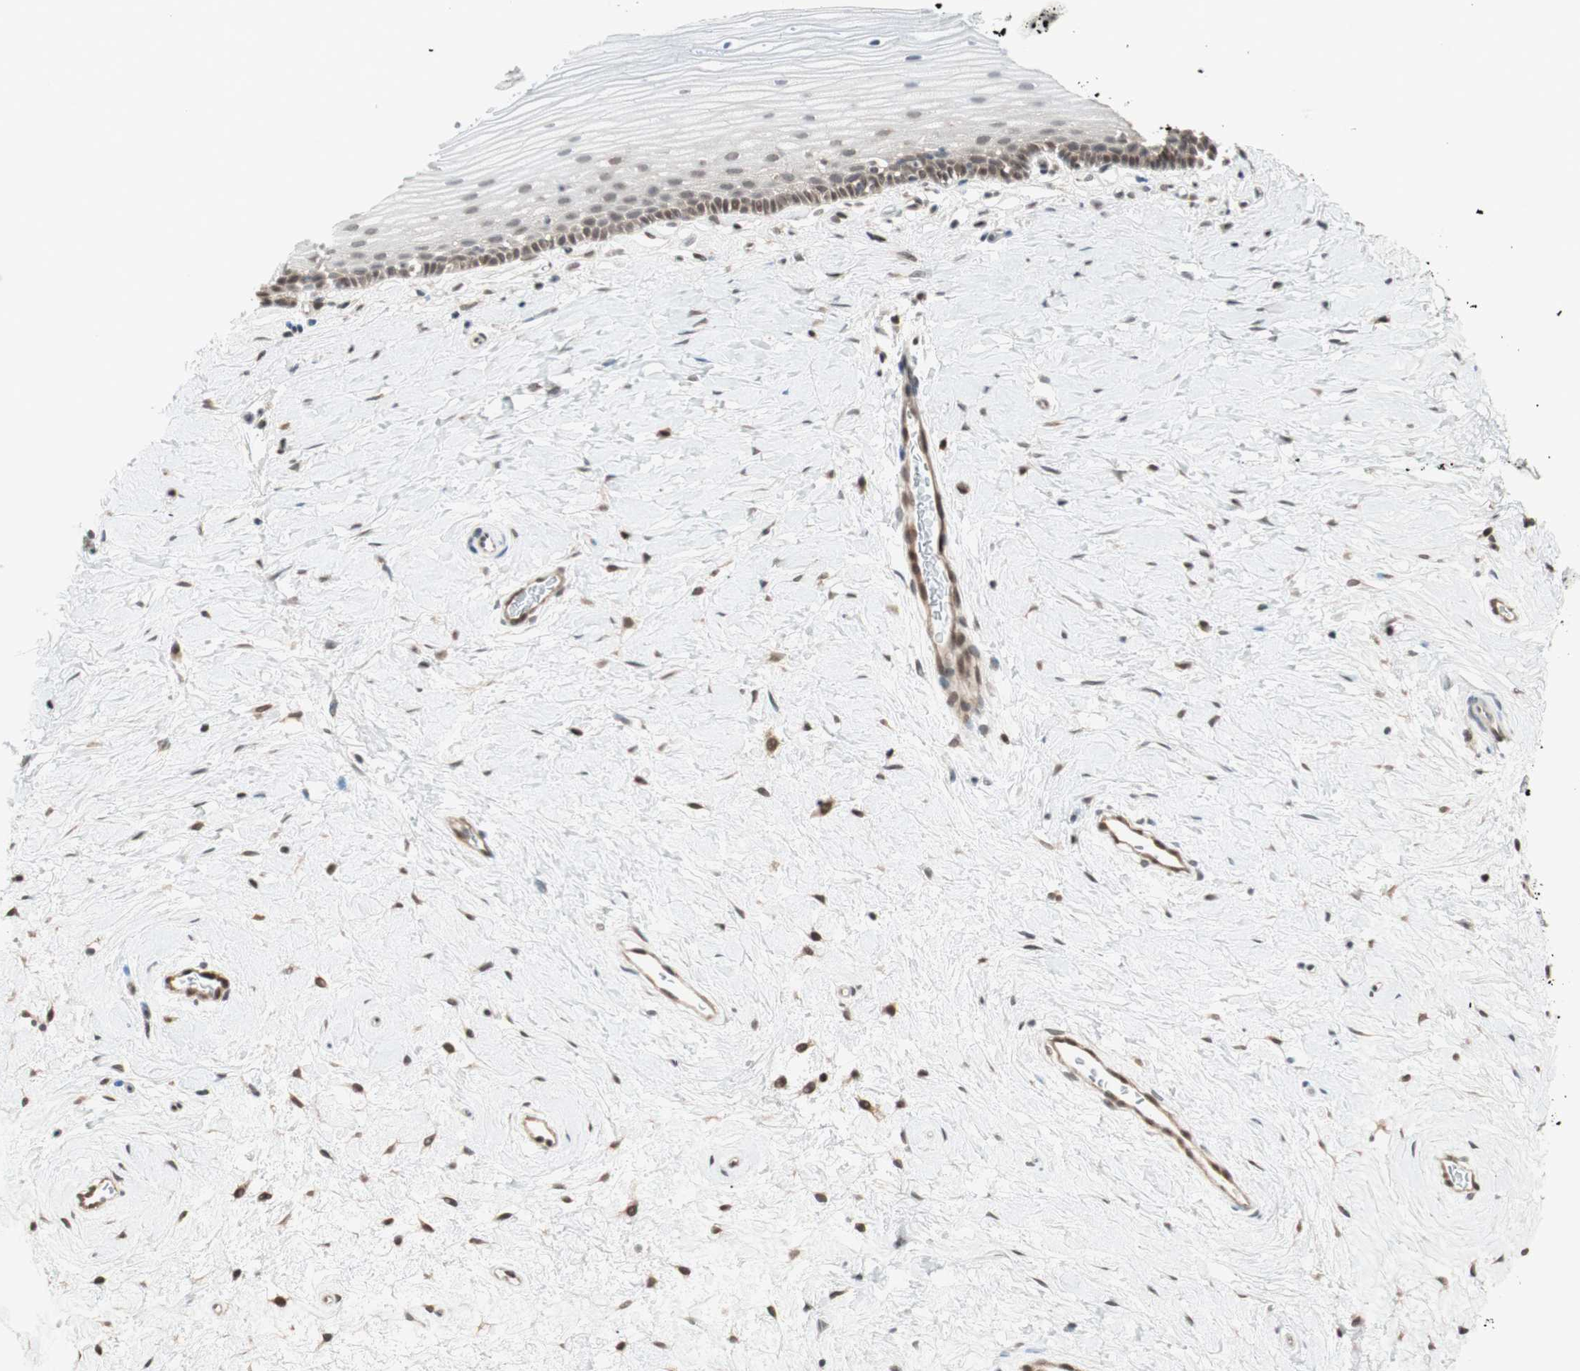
{"staining": {"intensity": "strong", "quantity": ">75%", "location": "nuclear"}, "tissue": "cervix", "cell_type": "Glandular cells", "image_type": "normal", "snomed": [{"axis": "morphology", "description": "Normal tissue, NOS"}, {"axis": "topography", "description": "Cervix"}], "caption": "Immunohistochemistry image of normal cervix: human cervix stained using IHC displays high levels of strong protein expression localized specifically in the nuclear of glandular cells, appearing as a nuclear brown color.", "gene": "UBE2I", "patient": {"sex": "female", "age": 39}}